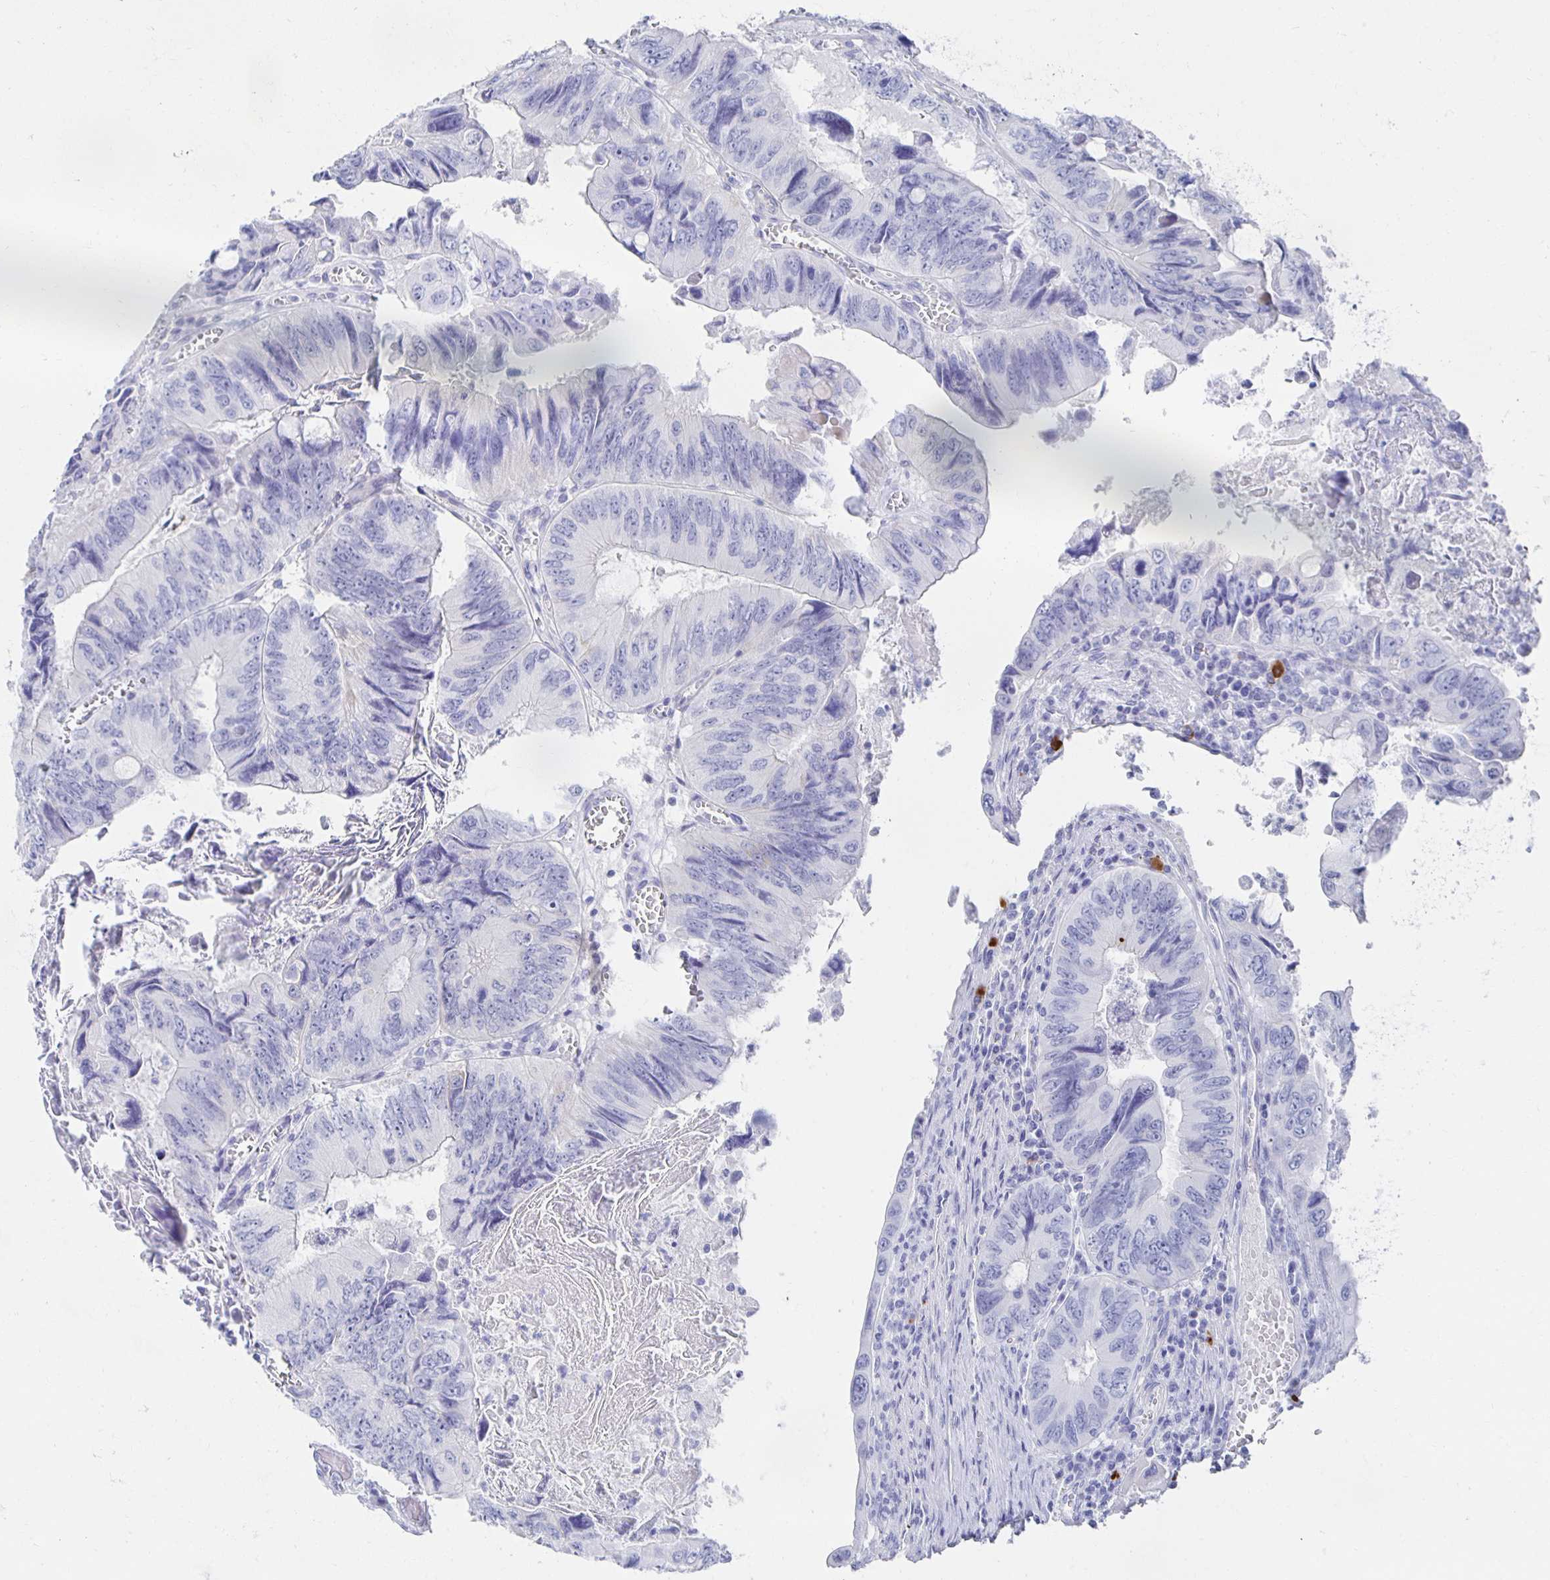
{"staining": {"intensity": "negative", "quantity": "none", "location": "none"}, "tissue": "colorectal cancer", "cell_type": "Tumor cells", "image_type": "cancer", "snomed": [{"axis": "morphology", "description": "Adenocarcinoma, NOS"}, {"axis": "topography", "description": "Colon"}], "caption": "Tumor cells show no significant protein positivity in colorectal adenocarcinoma.", "gene": "PRDM7", "patient": {"sex": "female", "age": 84}}